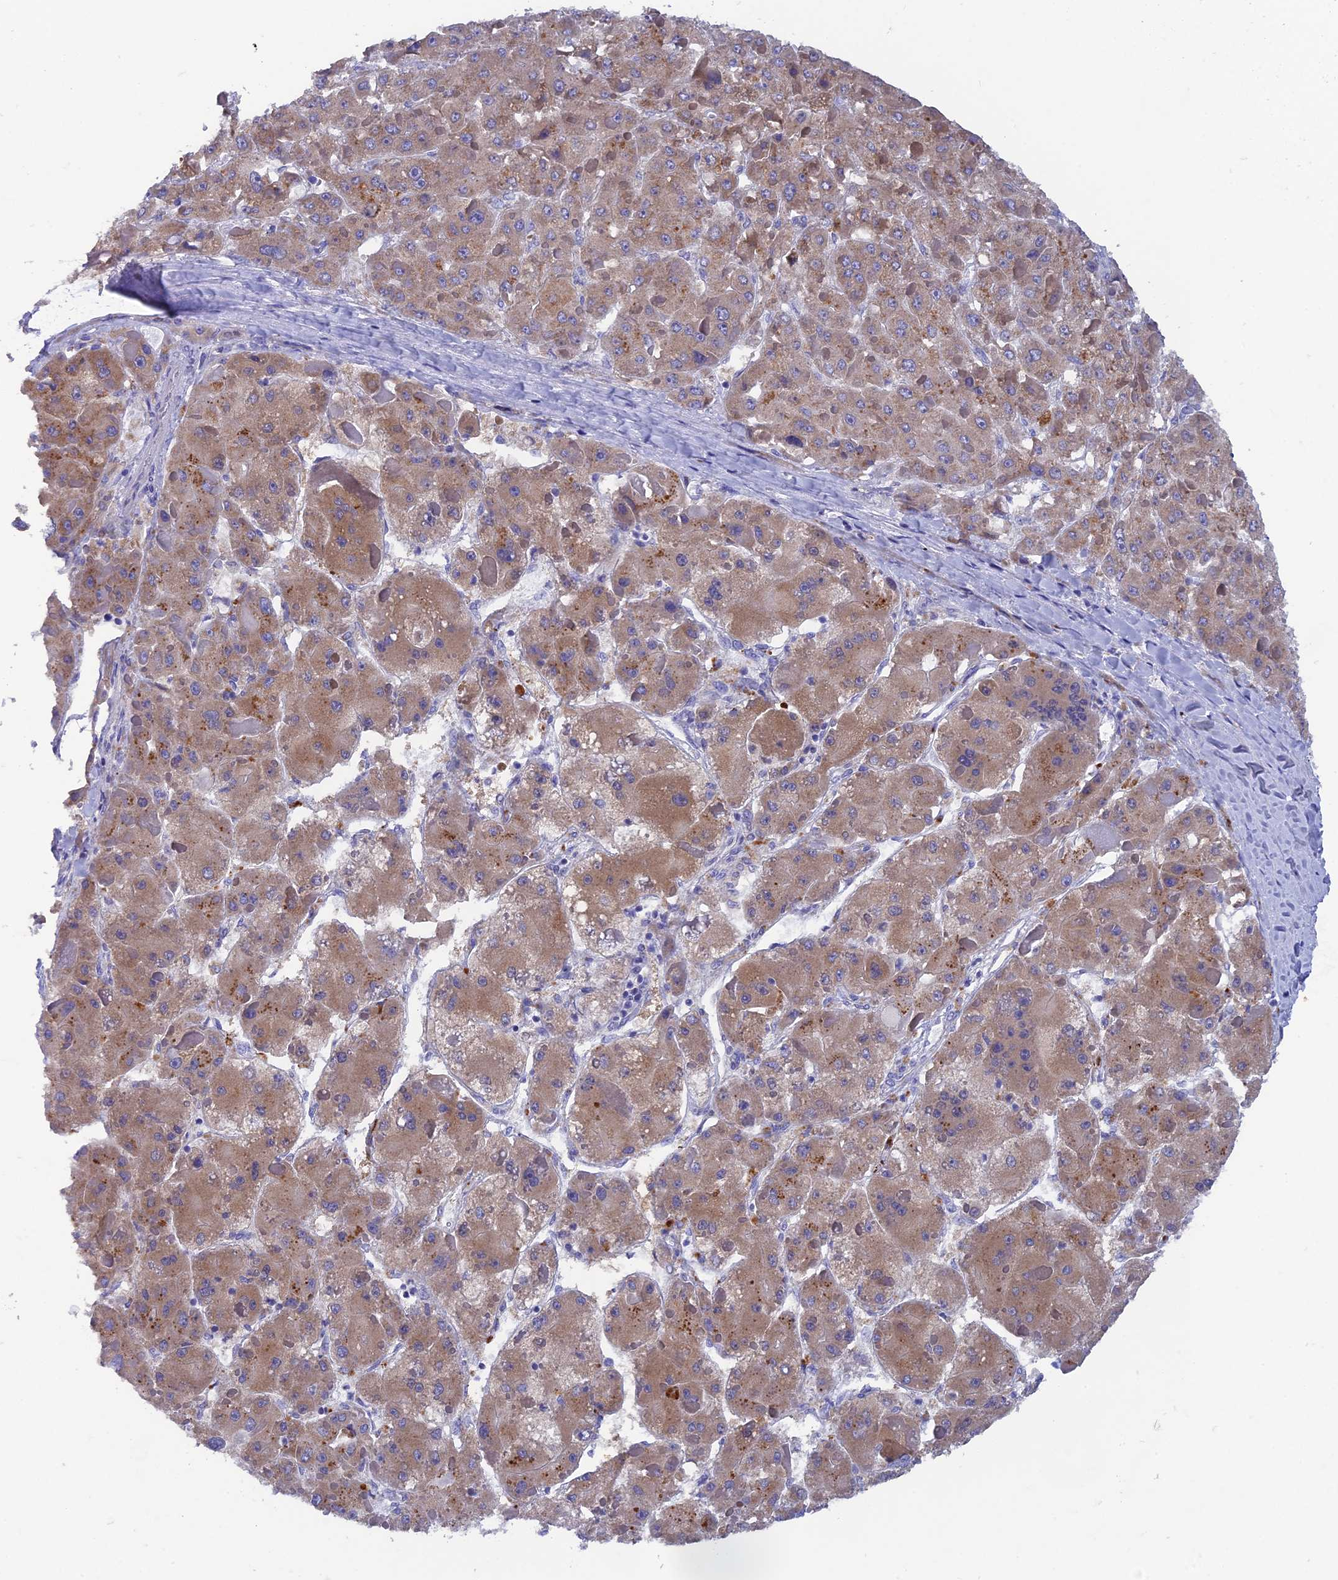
{"staining": {"intensity": "moderate", "quantity": ">75%", "location": "cytoplasmic/membranous"}, "tissue": "liver cancer", "cell_type": "Tumor cells", "image_type": "cancer", "snomed": [{"axis": "morphology", "description": "Carcinoma, Hepatocellular, NOS"}, {"axis": "topography", "description": "Liver"}], "caption": "The image demonstrates staining of hepatocellular carcinoma (liver), revealing moderate cytoplasmic/membranous protein positivity (brown color) within tumor cells.", "gene": "AK4", "patient": {"sex": "female", "age": 73}}